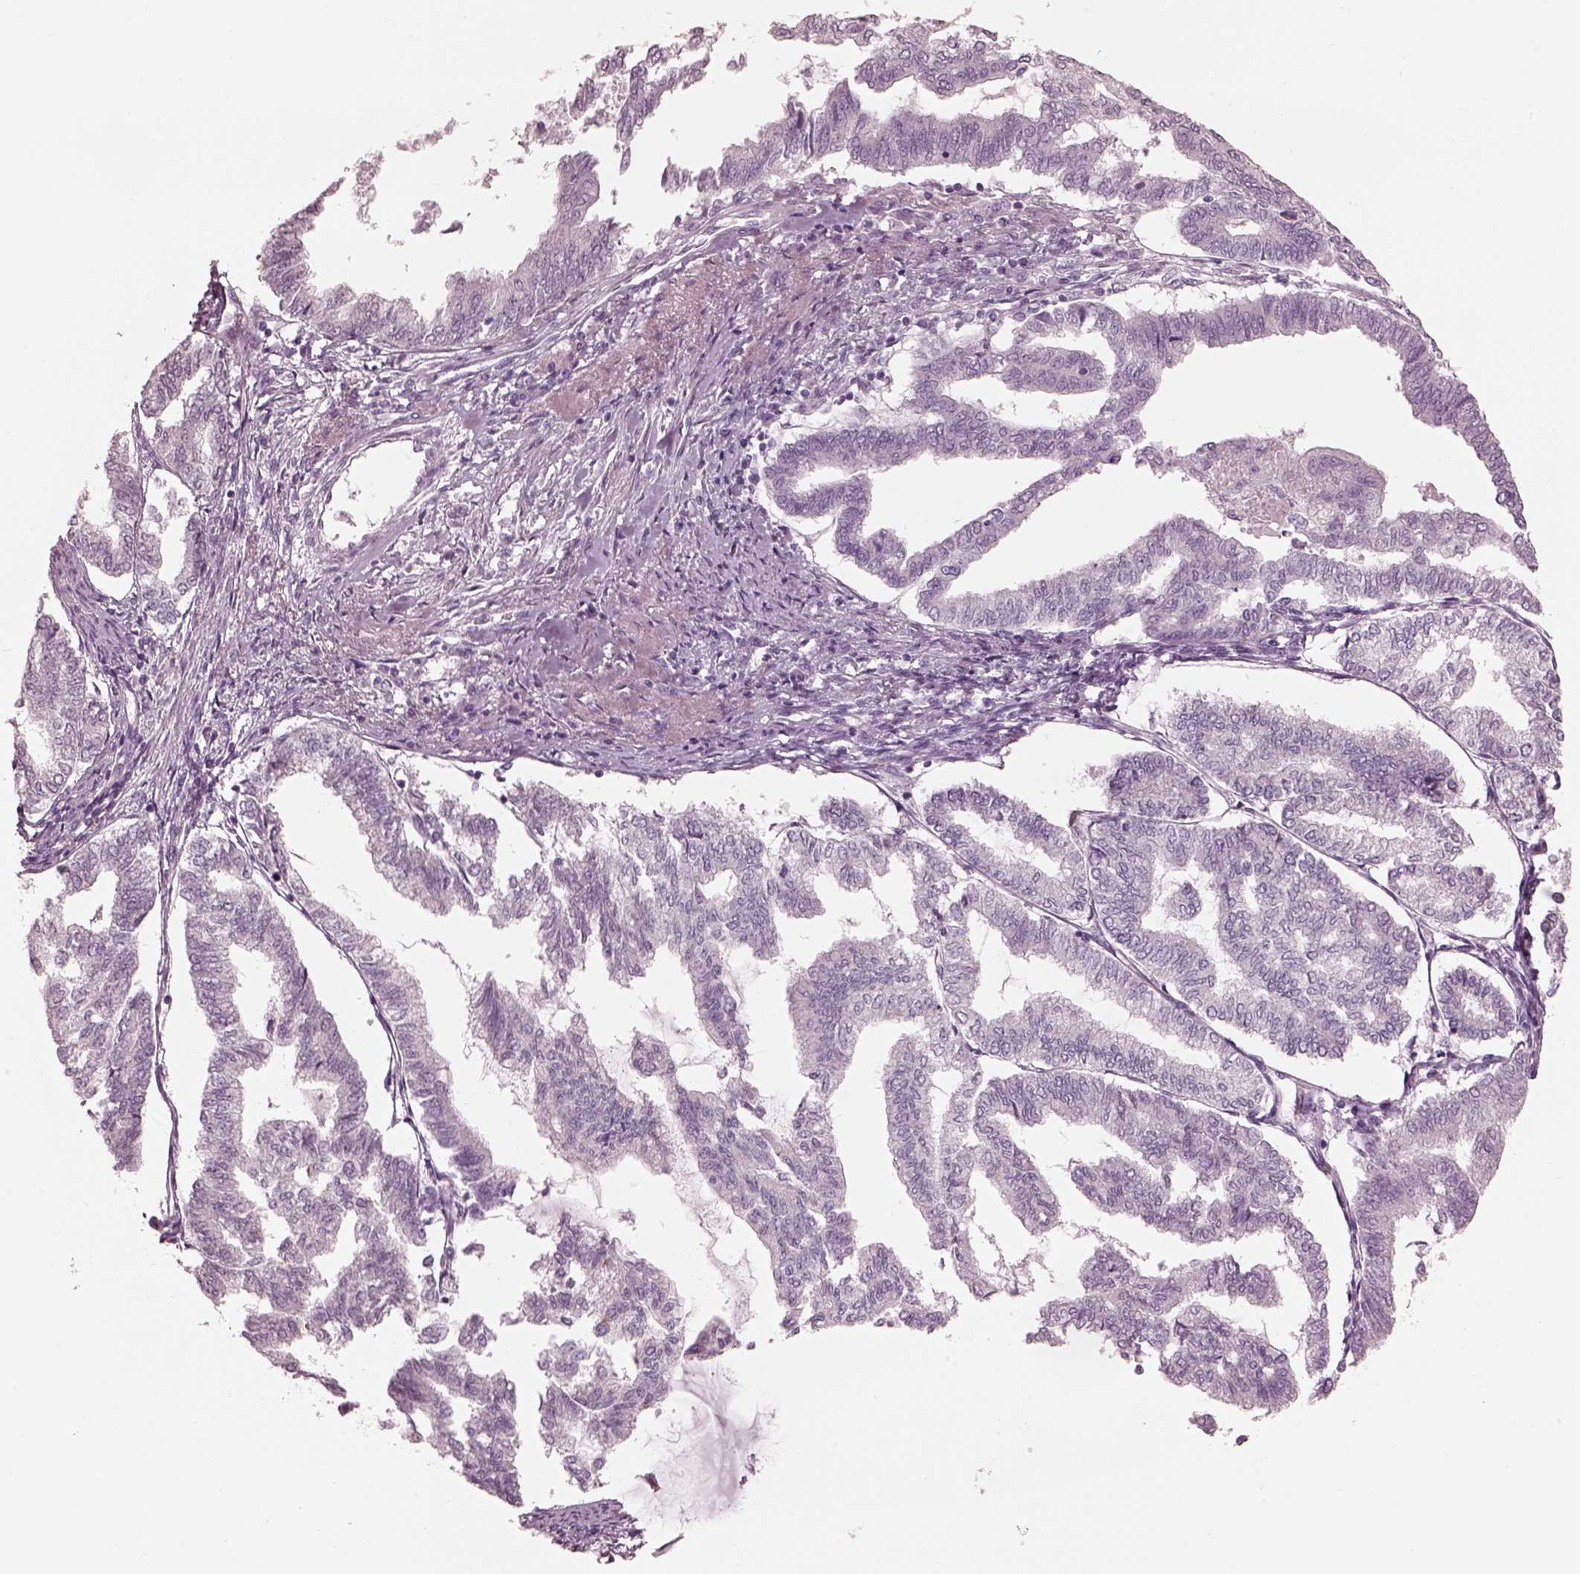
{"staining": {"intensity": "negative", "quantity": "none", "location": "none"}, "tissue": "endometrial cancer", "cell_type": "Tumor cells", "image_type": "cancer", "snomed": [{"axis": "morphology", "description": "Adenocarcinoma, NOS"}, {"axis": "topography", "description": "Endometrium"}], "caption": "Adenocarcinoma (endometrial) was stained to show a protein in brown. There is no significant positivity in tumor cells.", "gene": "RSPH9", "patient": {"sex": "female", "age": 79}}